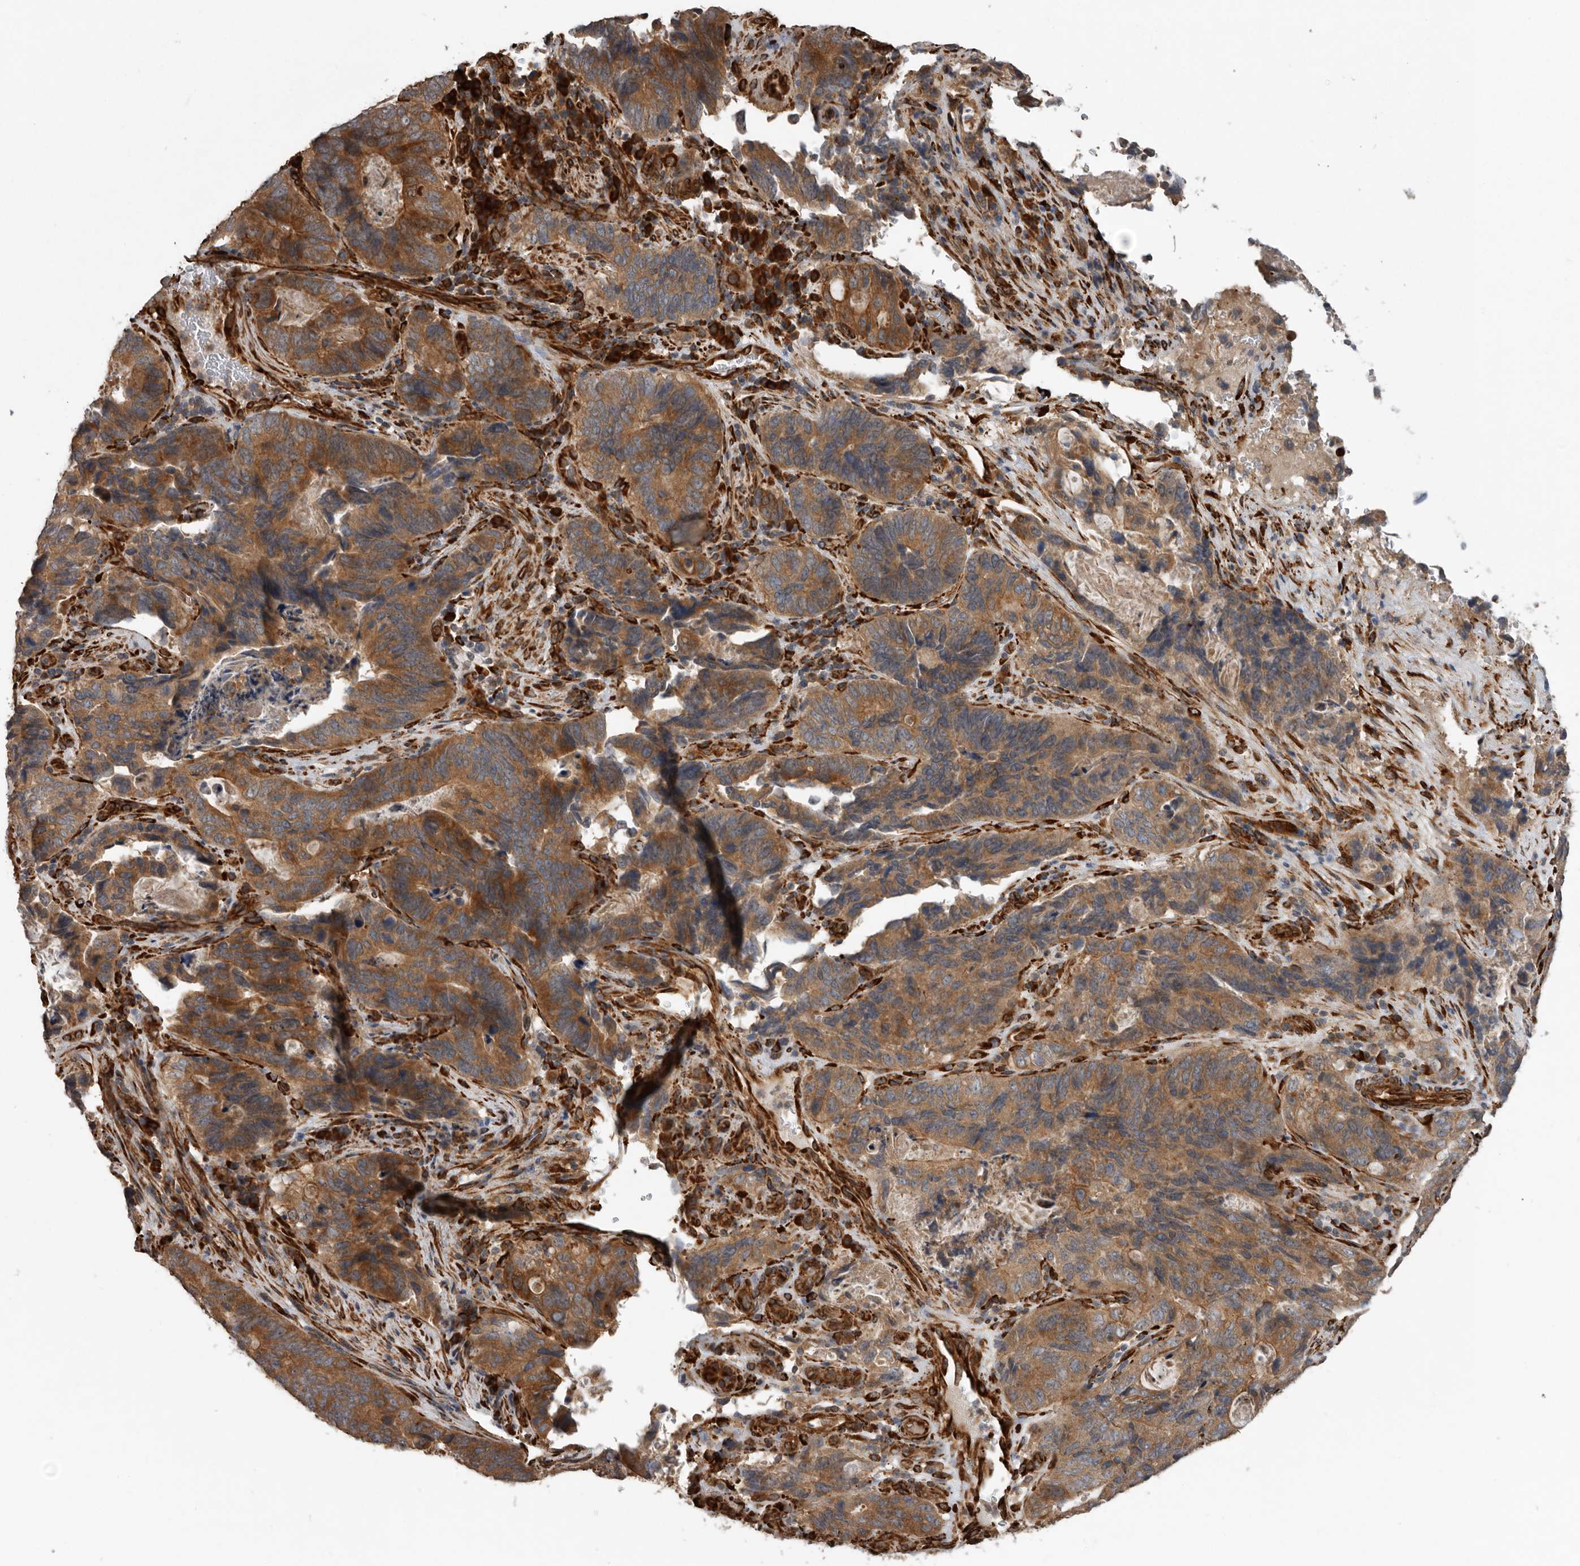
{"staining": {"intensity": "strong", "quantity": ">75%", "location": "cytoplasmic/membranous"}, "tissue": "stomach cancer", "cell_type": "Tumor cells", "image_type": "cancer", "snomed": [{"axis": "morphology", "description": "Normal tissue, NOS"}, {"axis": "morphology", "description": "Adenocarcinoma, NOS"}, {"axis": "topography", "description": "Stomach"}], "caption": "Immunohistochemistry micrograph of neoplastic tissue: stomach cancer stained using immunohistochemistry displays high levels of strong protein expression localized specifically in the cytoplasmic/membranous of tumor cells, appearing as a cytoplasmic/membranous brown color.", "gene": "CEP350", "patient": {"sex": "female", "age": 89}}